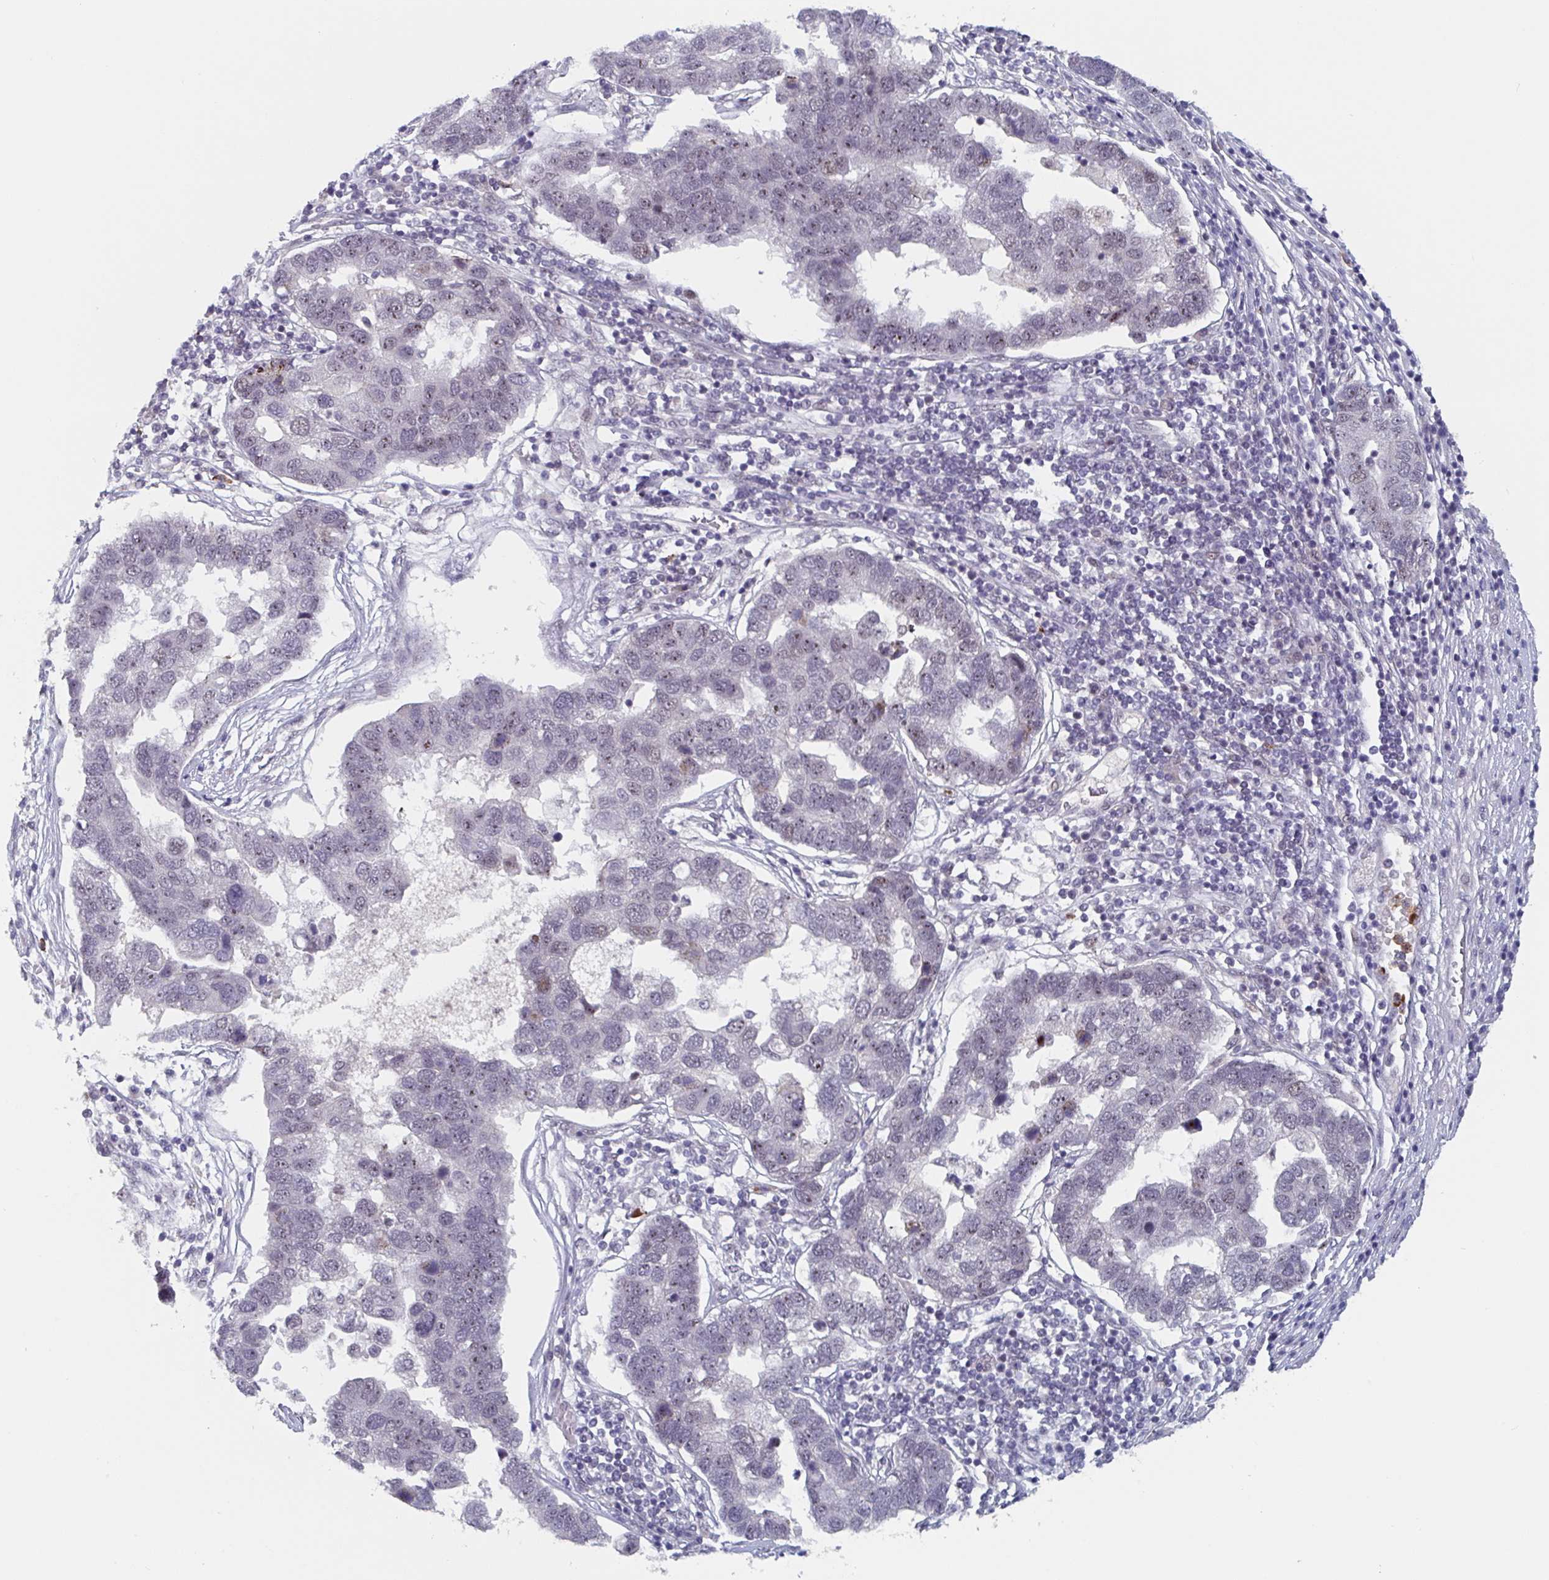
{"staining": {"intensity": "negative", "quantity": "none", "location": "none"}, "tissue": "pancreatic cancer", "cell_type": "Tumor cells", "image_type": "cancer", "snomed": [{"axis": "morphology", "description": "Adenocarcinoma, NOS"}, {"axis": "topography", "description": "Pancreas"}], "caption": "This is a photomicrograph of IHC staining of pancreatic cancer, which shows no expression in tumor cells.", "gene": "RNF212", "patient": {"sex": "female", "age": 61}}